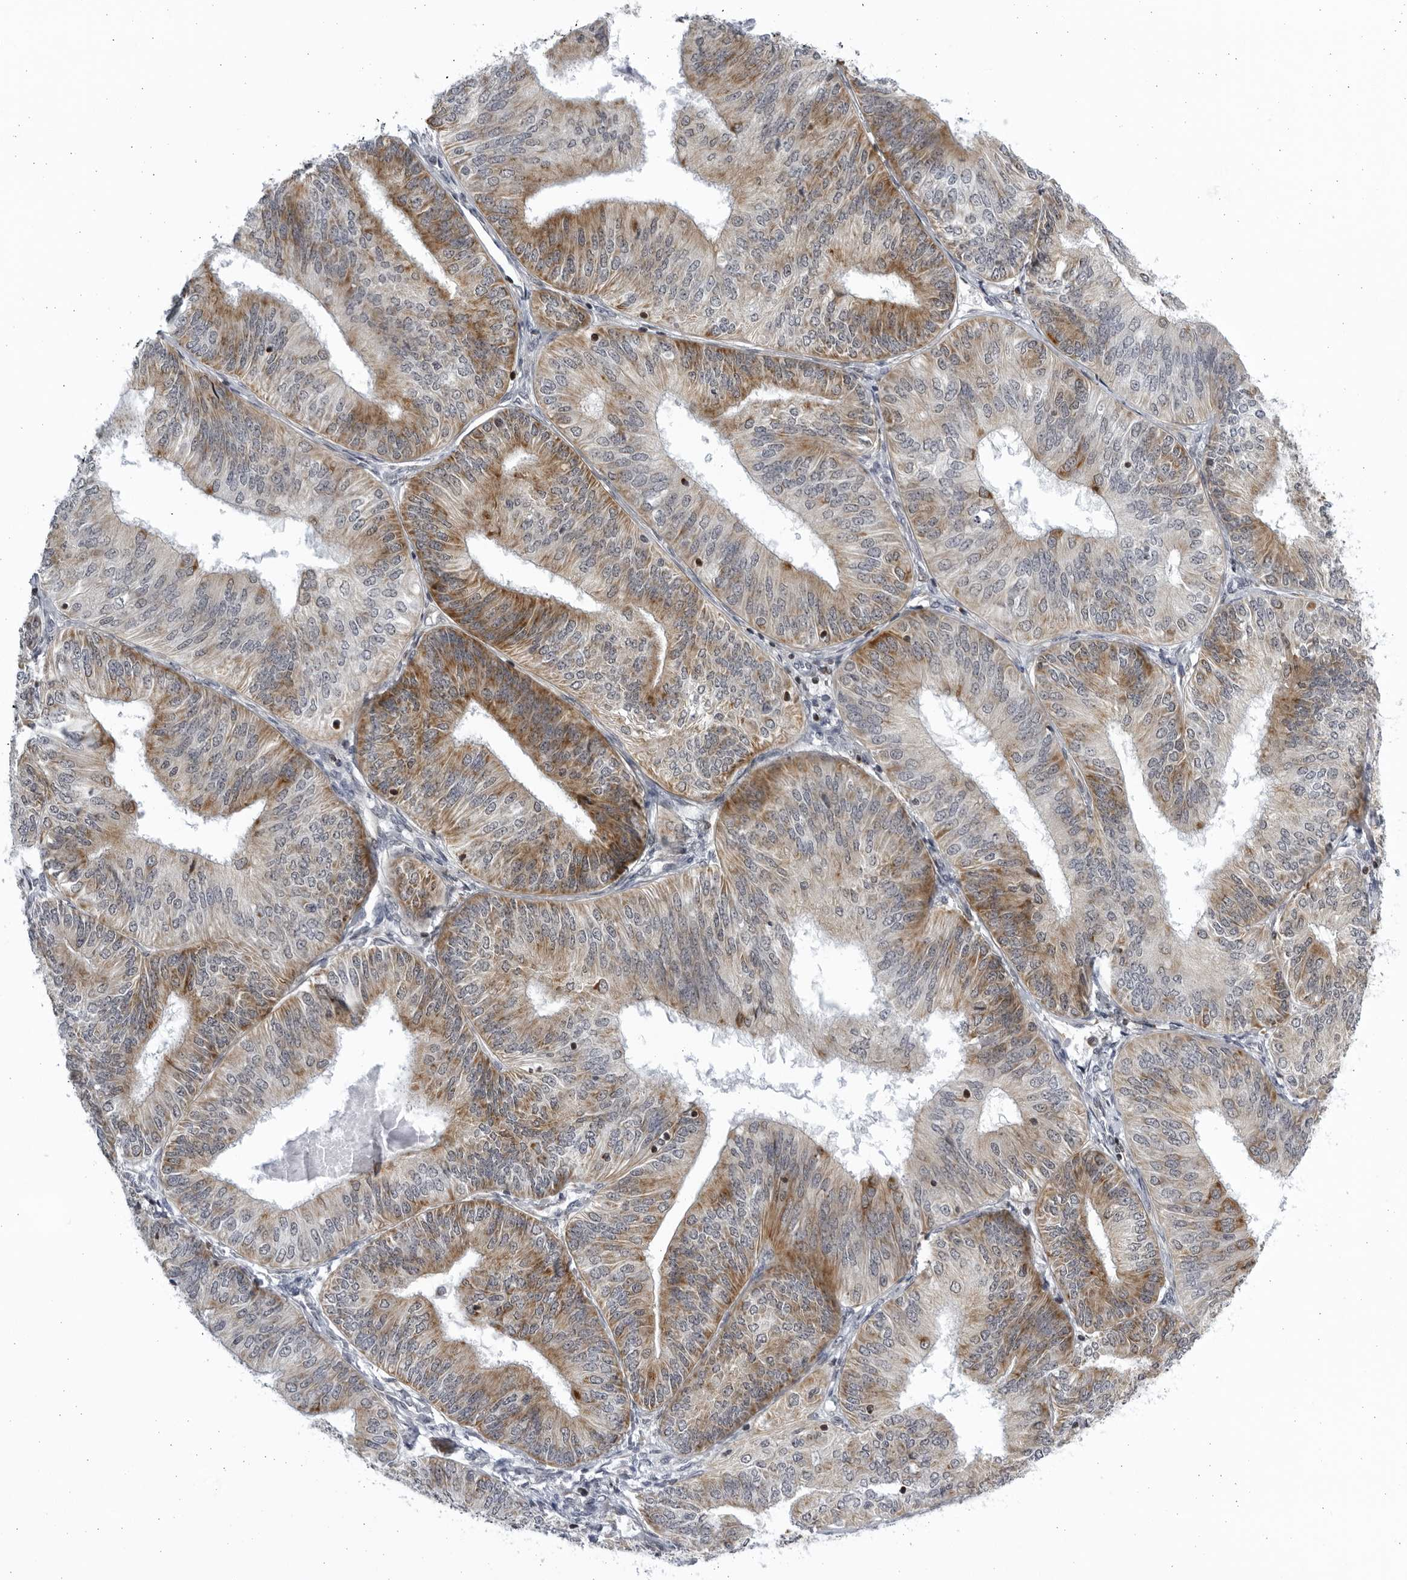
{"staining": {"intensity": "moderate", "quantity": ">75%", "location": "cytoplasmic/membranous"}, "tissue": "endometrial cancer", "cell_type": "Tumor cells", "image_type": "cancer", "snomed": [{"axis": "morphology", "description": "Adenocarcinoma, NOS"}, {"axis": "topography", "description": "Endometrium"}], "caption": "Human endometrial cancer stained with a brown dye demonstrates moderate cytoplasmic/membranous positive expression in approximately >75% of tumor cells.", "gene": "SLC25A22", "patient": {"sex": "female", "age": 58}}